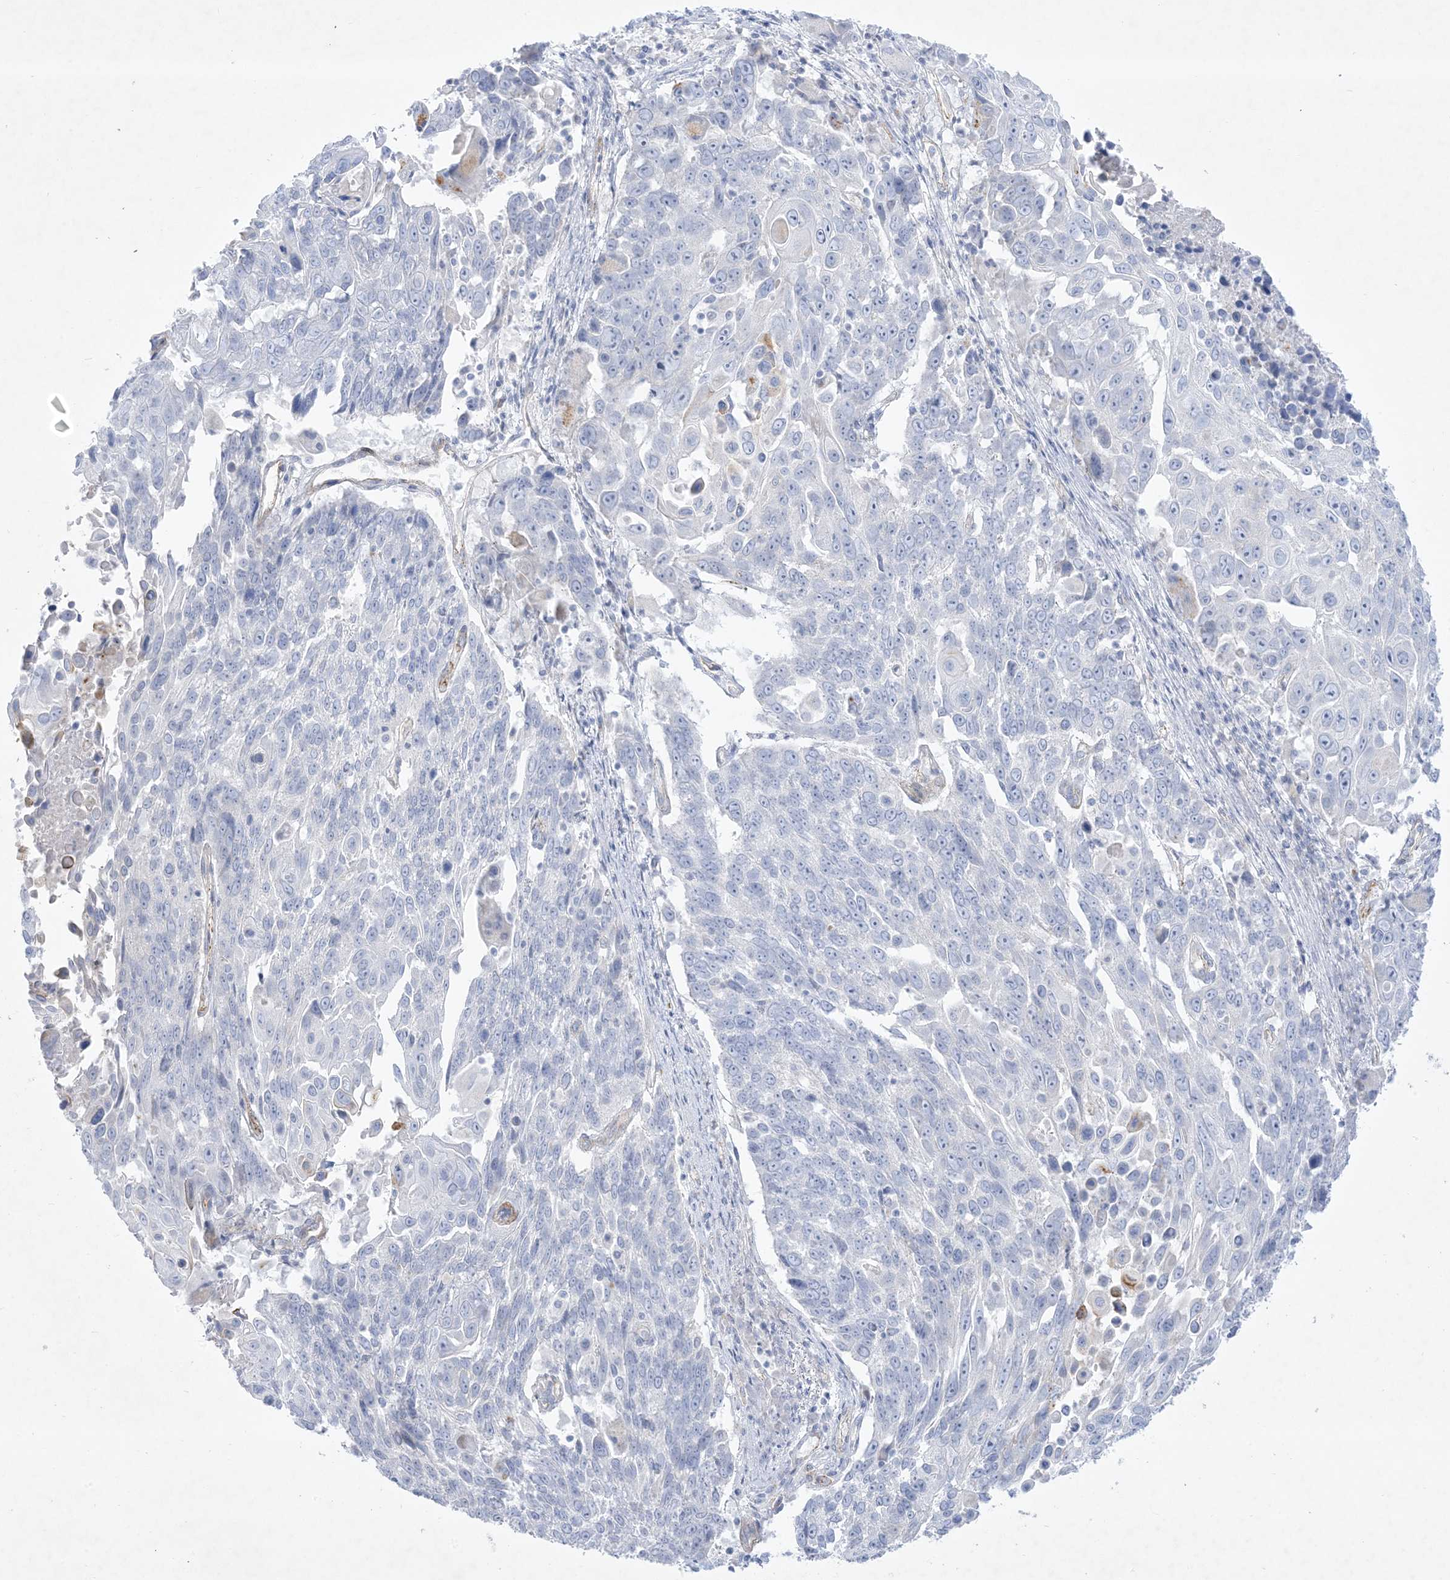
{"staining": {"intensity": "negative", "quantity": "none", "location": "none"}, "tissue": "lung cancer", "cell_type": "Tumor cells", "image_type": "cancer", "snomed": [{"axis": "morphology", "description": "Squamous cell carcinoma, NOS"}, {"axis": "topography", "description": "Lung"}], "caption": "A high-resolution photomicrograph shows immunohistochemistry (IHC) staining of lung cancer, which exhibits no significant expression in tumor cells. Brightfield microscopy of immunohistochemistry stained with DAB (brown) and hematoxylin (blue), captured at high magnification.", "gene": "B3GNT7", "patient": {"sex": "male", "age": 66}}